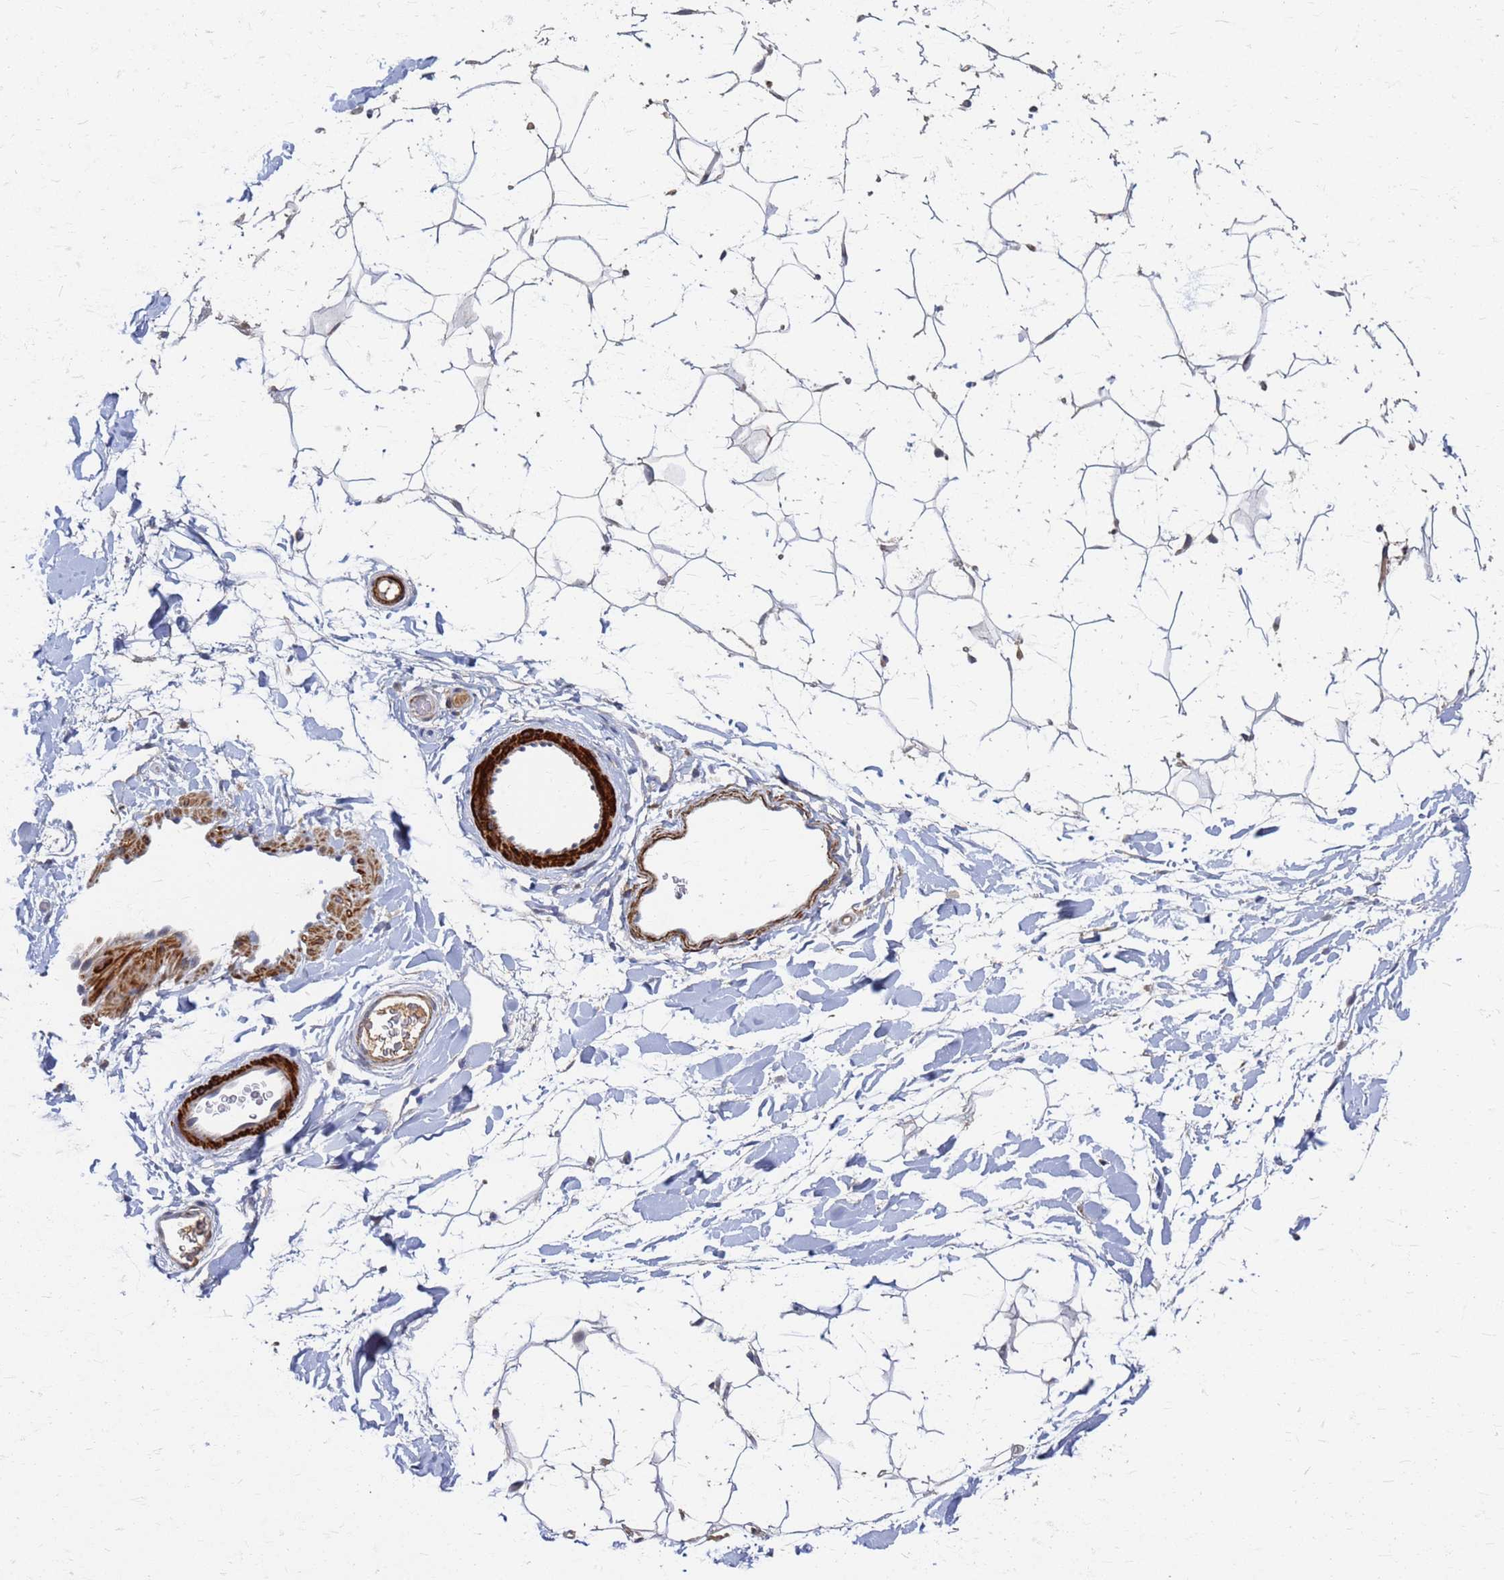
{"staining": {"intensity": "moderate", "quantity": "25%-75%", "location": "cytoplasmic/membranous"}, "tissue": "adipose tissue", "cell_type": "Adipocytes", "image_type": "normal", "snomed": [{"axis": "morphology", "description": "Normal tissue, NOS"}, {"axis": "topography", "description": "Breast"}], "caption": "Immunohistochemical staining of benign adipose tissue exhibits medium levels of moderate cytoplasmic/membranous positivity in approximately 25%-75% of adipocytes. The staining was performed using DAB (3,3'-diaminobenzidine), with brown indicating positive protein expression. Nuclei are stained blue with hematoxylin.", "gene": "ATPAF1", "patient": {"sex": "female", "age": 26}}